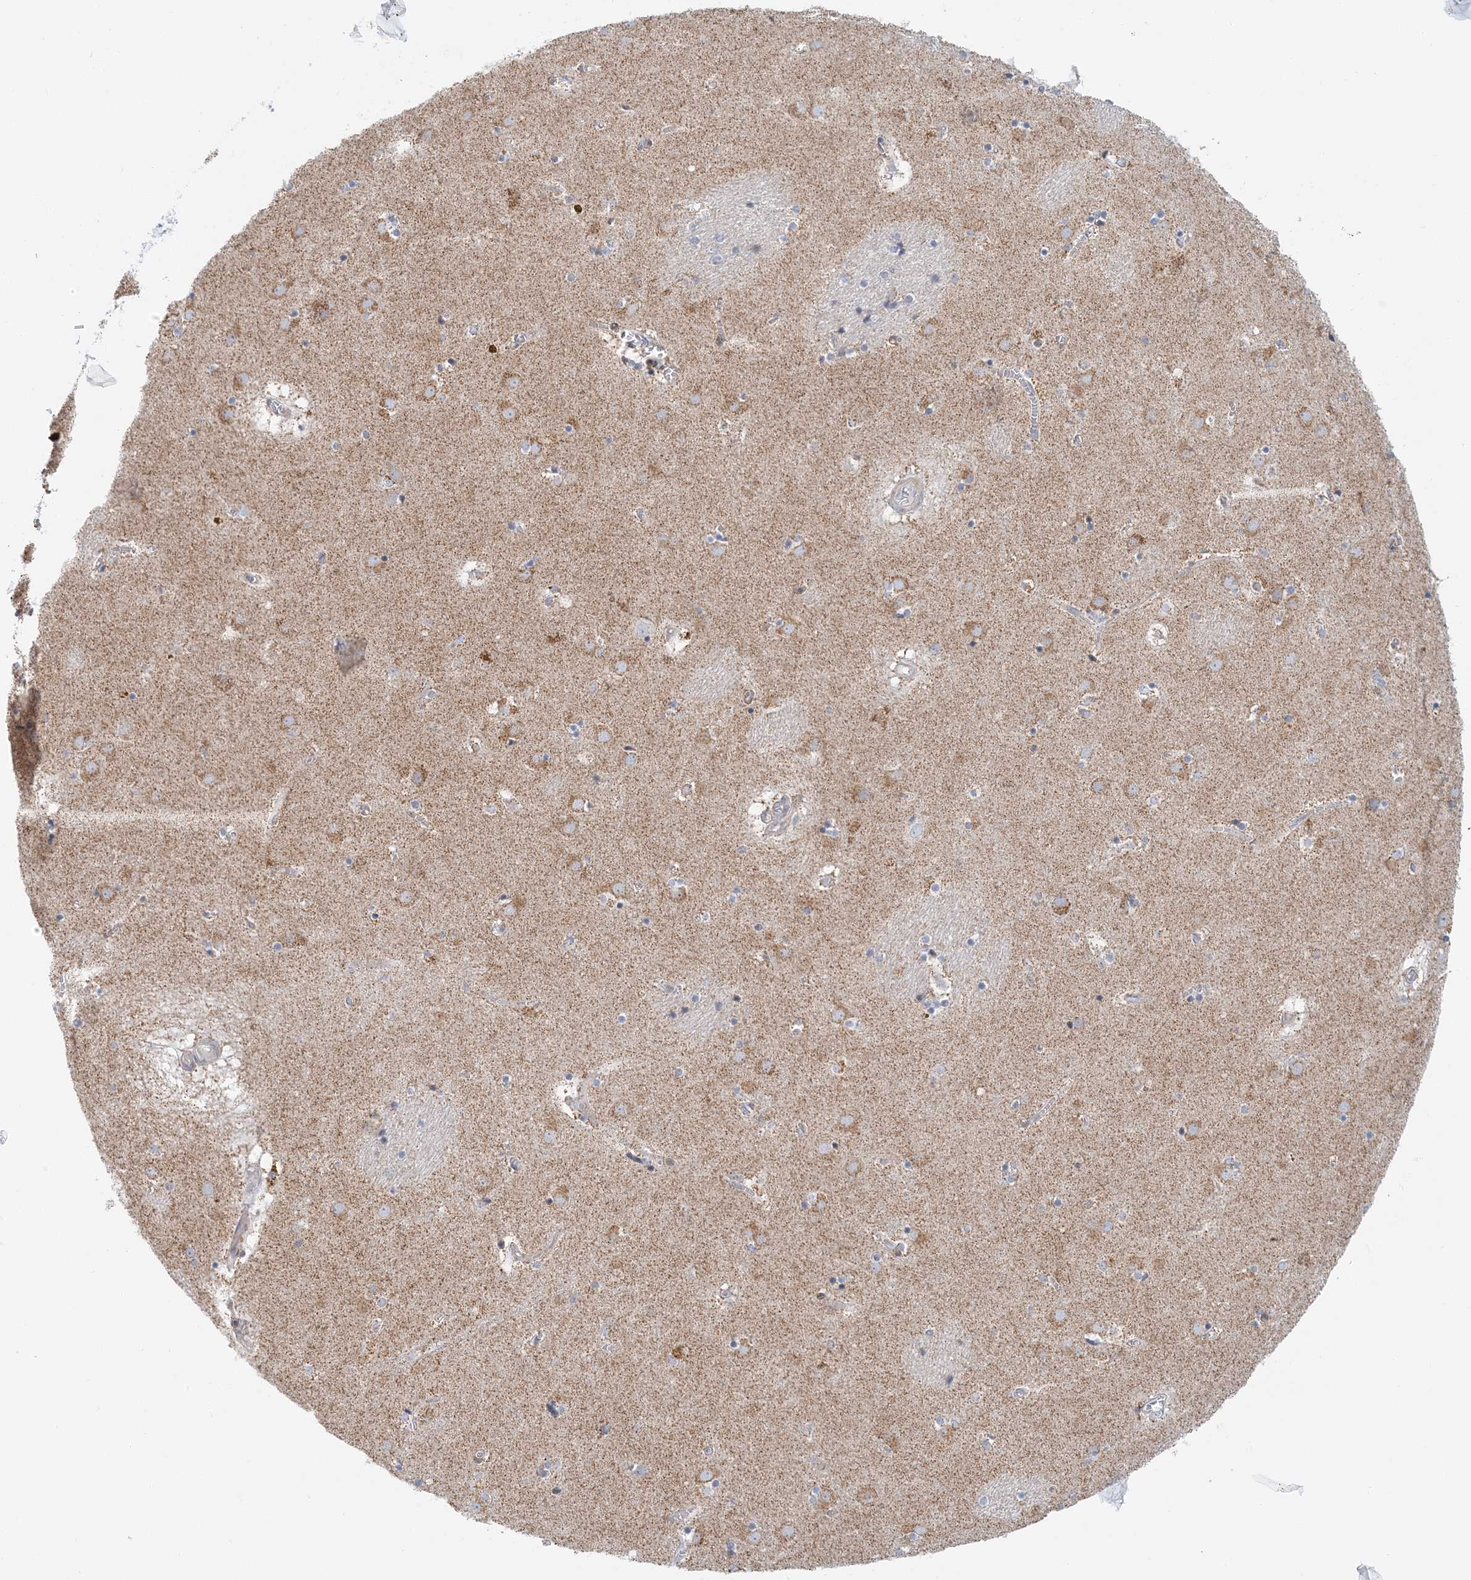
{"staining": {"intensity": "negative", "quantity": "none", "location": "none"}, "tissue": "caudate", "cell_type": "Glial cells", "image_type": "normal", "snomed": [{"axis": "morphology", "description": "Normal tissue, NOS"}, {"axis": "topography", "description": "Lateral ventricle wall"}], "caption": "The immunohistochemistry micrograph has no significant expression in glial cells of caudate. (DAB (3,3'-diaminobenzidine) IHC with hematoxylin counter stain).", "gene": "BDH1", "patient": {"sex": "male", "age": 70}}